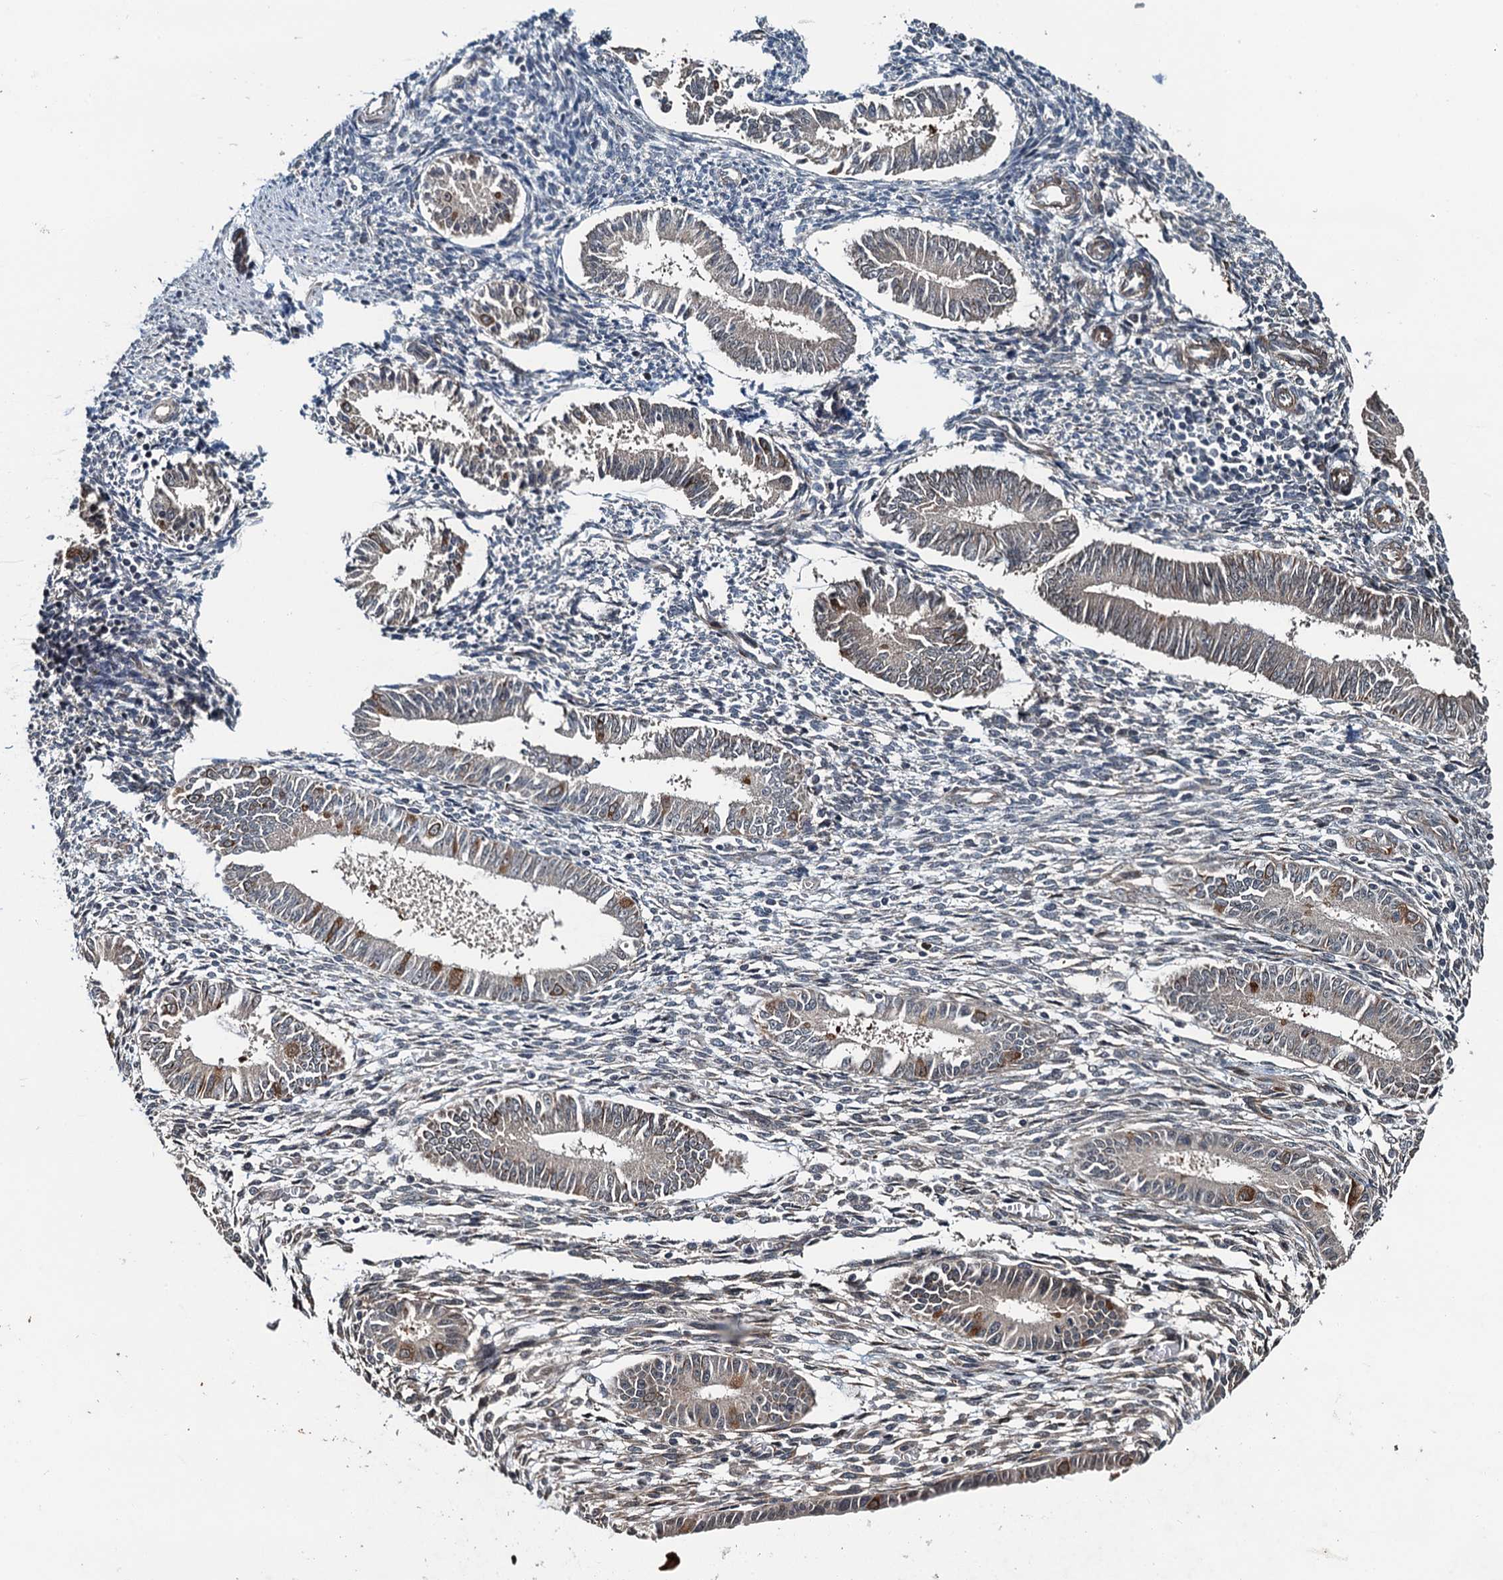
{"staining": {"intensity": "negative", "quantity": "none", "location": "none"}, "tissue": "endometrium", "cell_type": "Cells in endometrial stroma", "image_type": "normal", "snomed": [{"axis": "morphology", "description": "Normal tissue, NOS"}, {"axis": "topography", "description": "Uterus"}, {"axis": "topography", "description": "Endometrium"}], "caption": "Immunohistochemistry (IHC) of unremarkable human endometrium shows no expression in cells in endometrial stroma. The staining is performed using DAB (3,3'-diaminobenzidine) brown chromogen with nuclei counter-stained in using hematoxylin.", "gene": "WHAMM", "patient": {"sex": "female", "age": 48}}